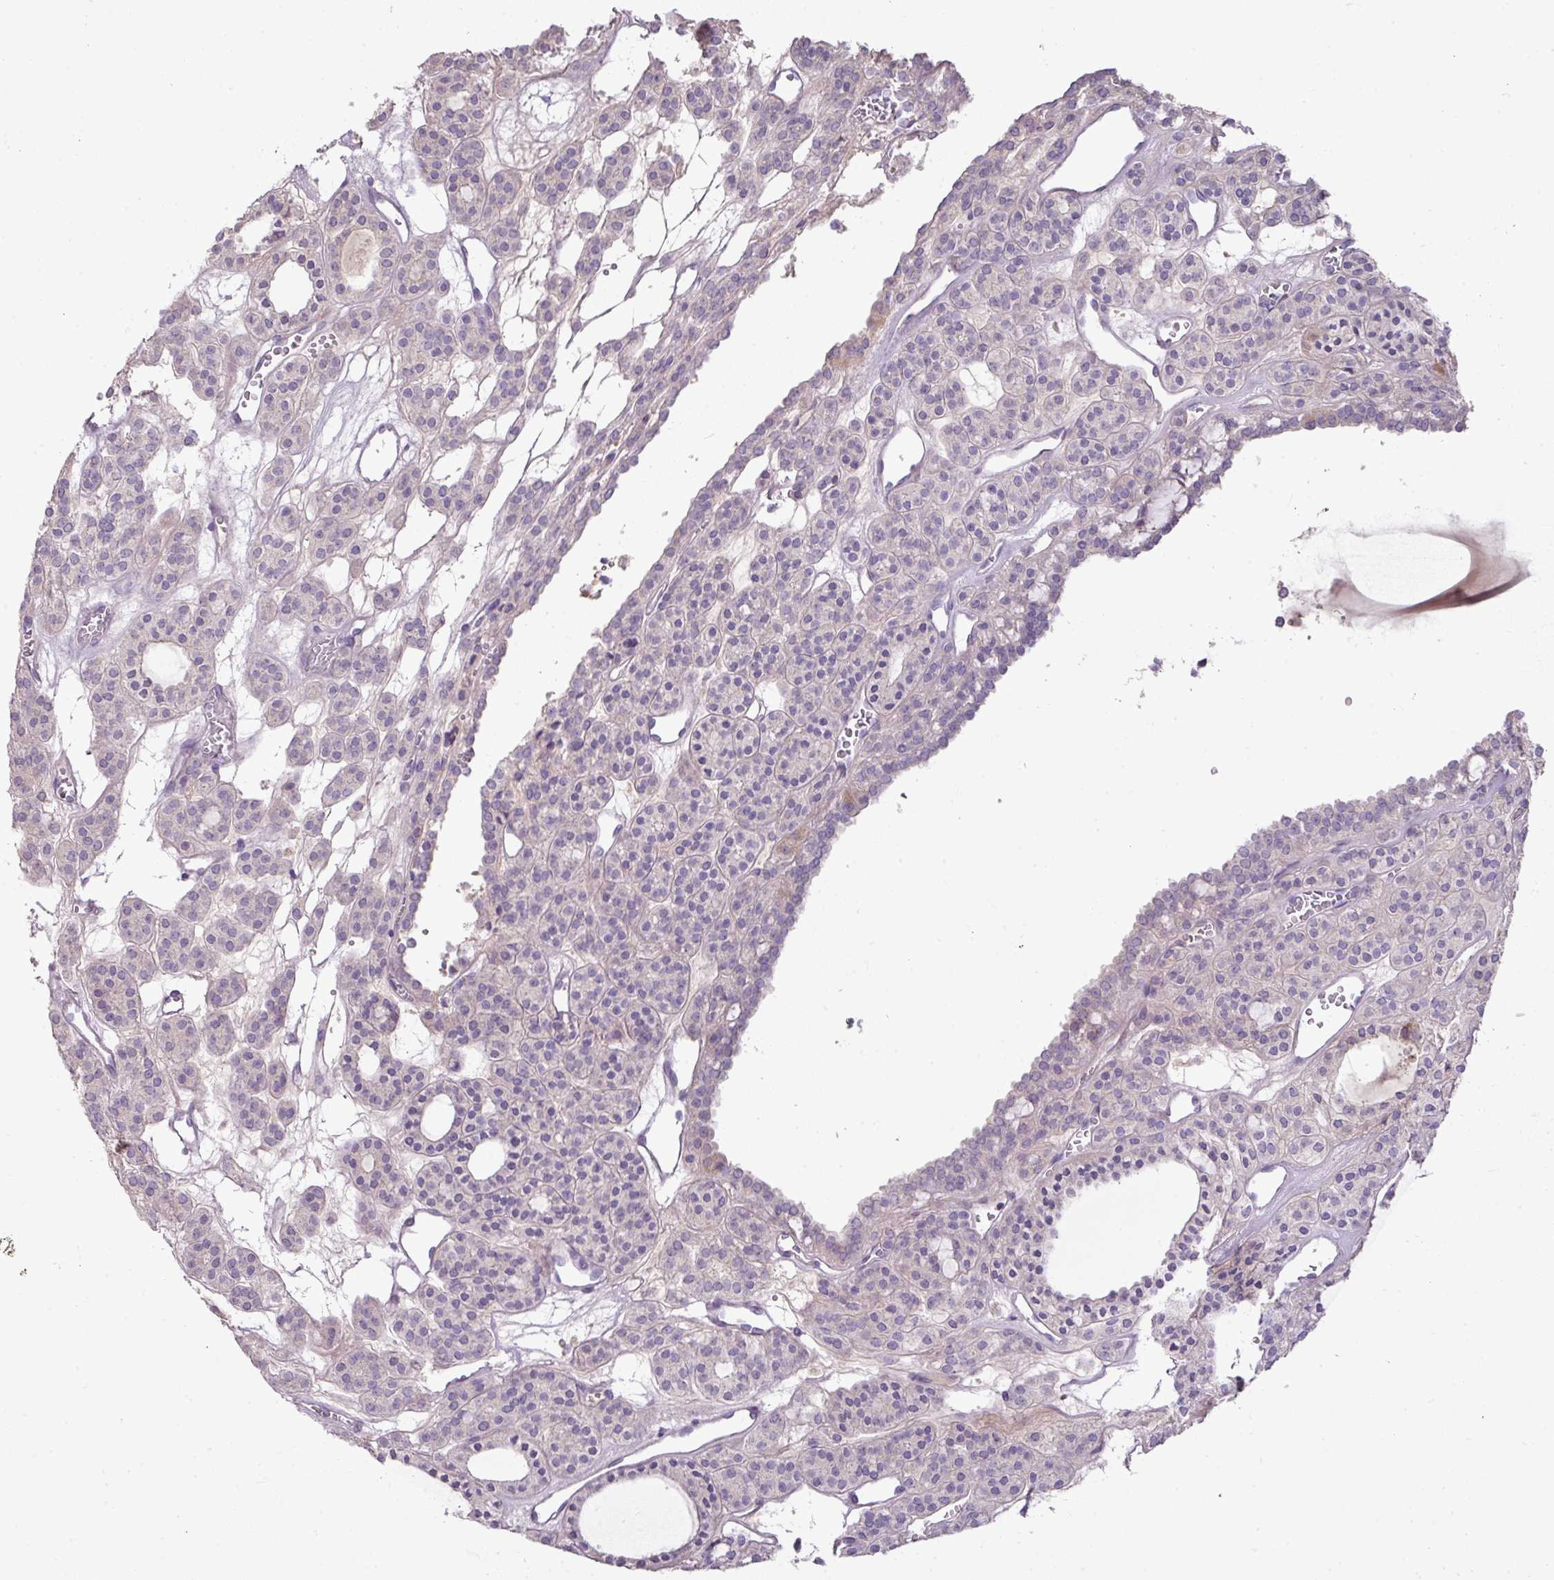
{"staining": {"intensity": "negative", "quantity": "none", "location": "none"}, "tissue": "thyroid cancer", "cell_type": "Tumor cells", "image_type": "cancer", "snomed": [{"axis": "morphology", "description": "Follicular adenoma carcinoma, NOS"}, {"axis": "topography", "description": "Thyroid gland"}], "caption": "This is a histopathology image of immunohistochemistry staining of thyroid cancer, which shows no positivity in tumor cells. Brightfield microscopy of IHC stained with DAB (3,3'-diaminobenzidine) (brown) and hematoxylin (blue), captured at high magnification.", "gene": "BRINP2", "patient": {"sex": "female", "age": 63}}